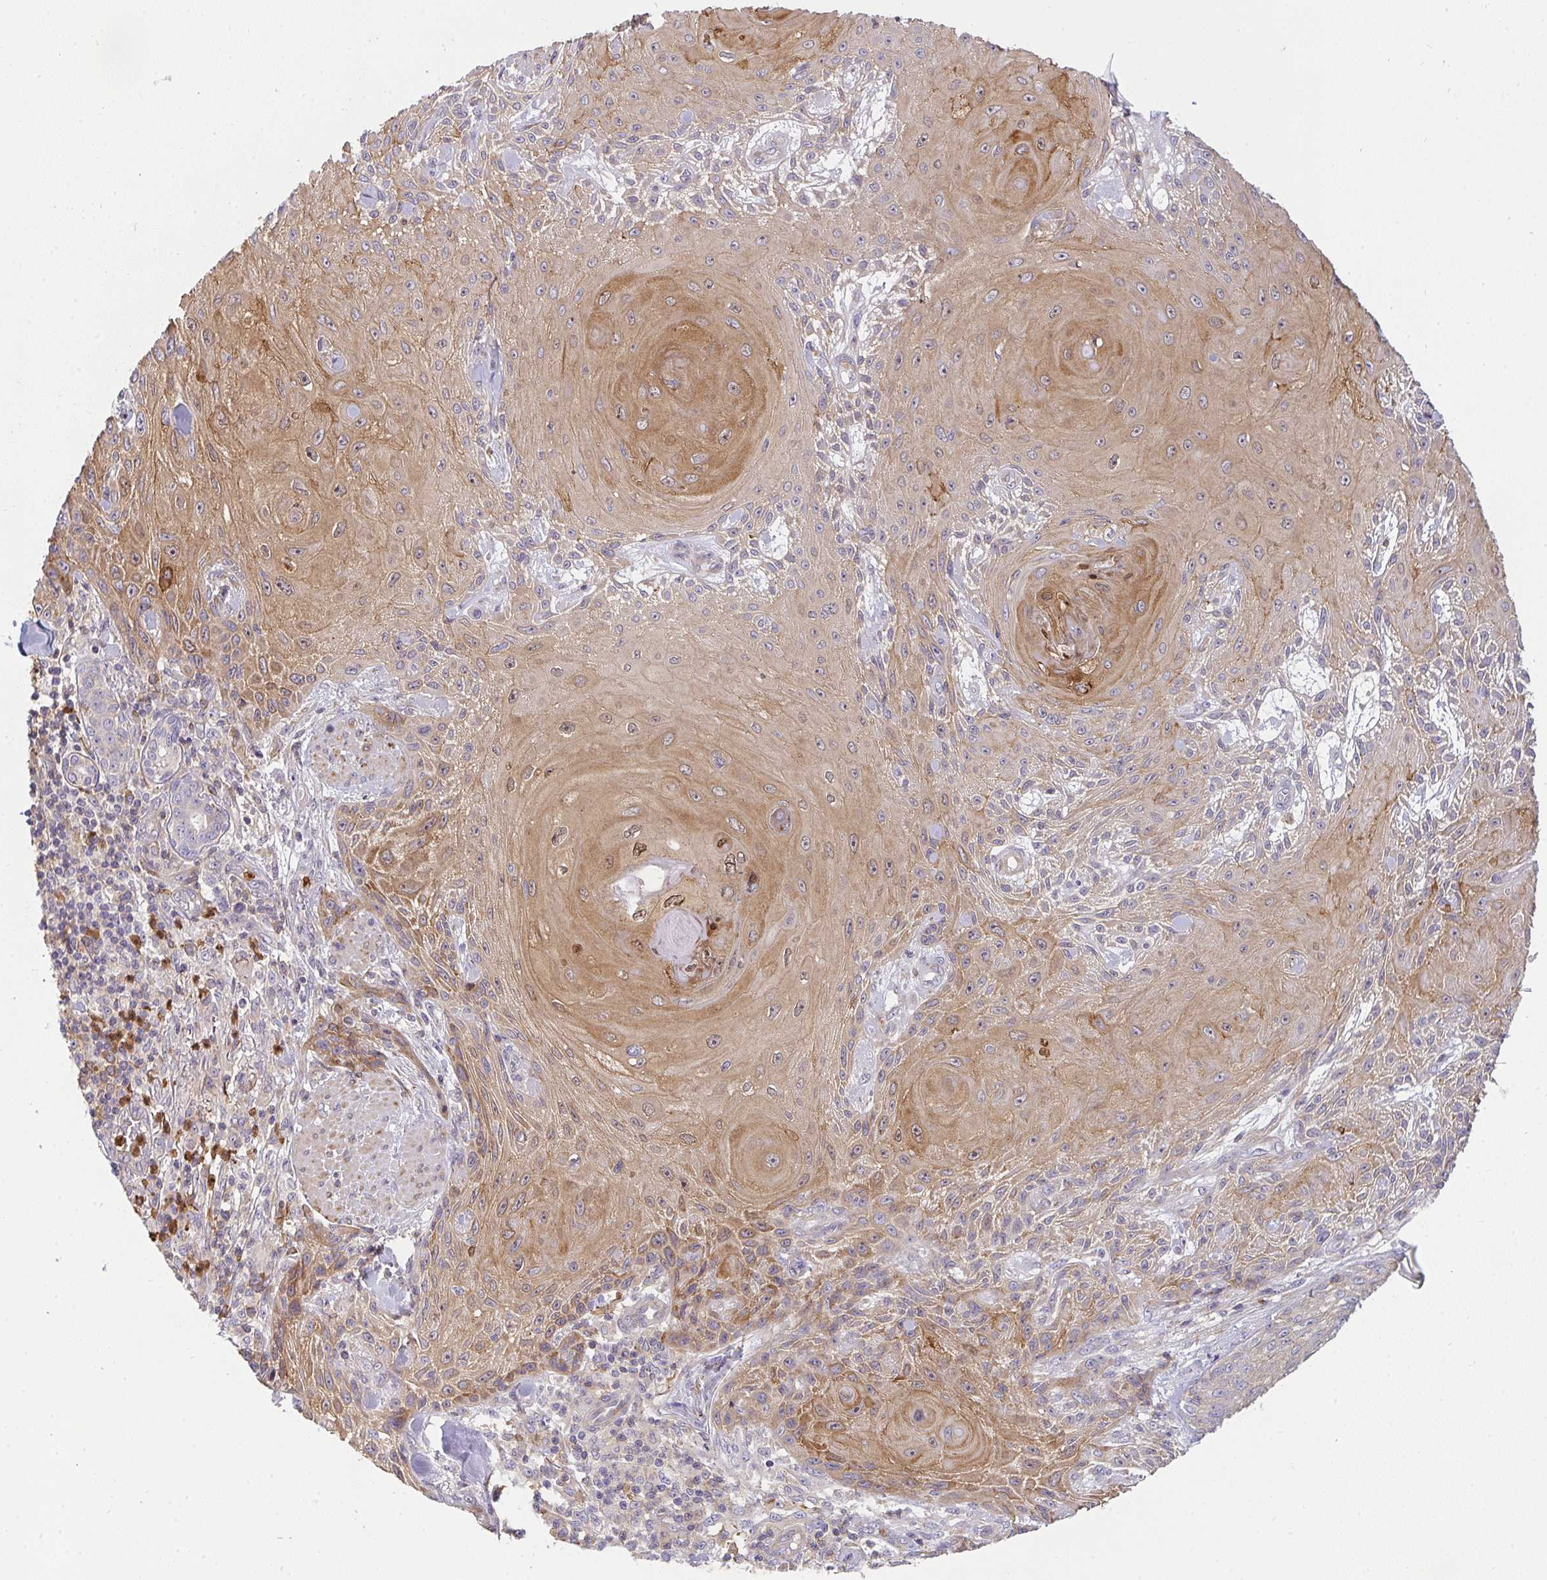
{"staining": {"intensity": "moderate", "quantity": ">75%", "location": "cytoplasmic/membranous"}, "tissue": "skin cancer", "cell_type": "Tumor cells", "image_type": "cancer", "snomed": [{"axis": "morphology", "description": "Squamous cell carcinoma, NOS"}, {"axis": "topography", "description": "Skin"}], "caption": "Immunohistochemical staining of human skin cancer (squamous cell carcinoma) demonstrates moderate cytoplasmic/membranous protein positivity in approximately >75% of tumor cells.", "gene": "CSF3R", "patient": {"sex": "male", "age": 88}}